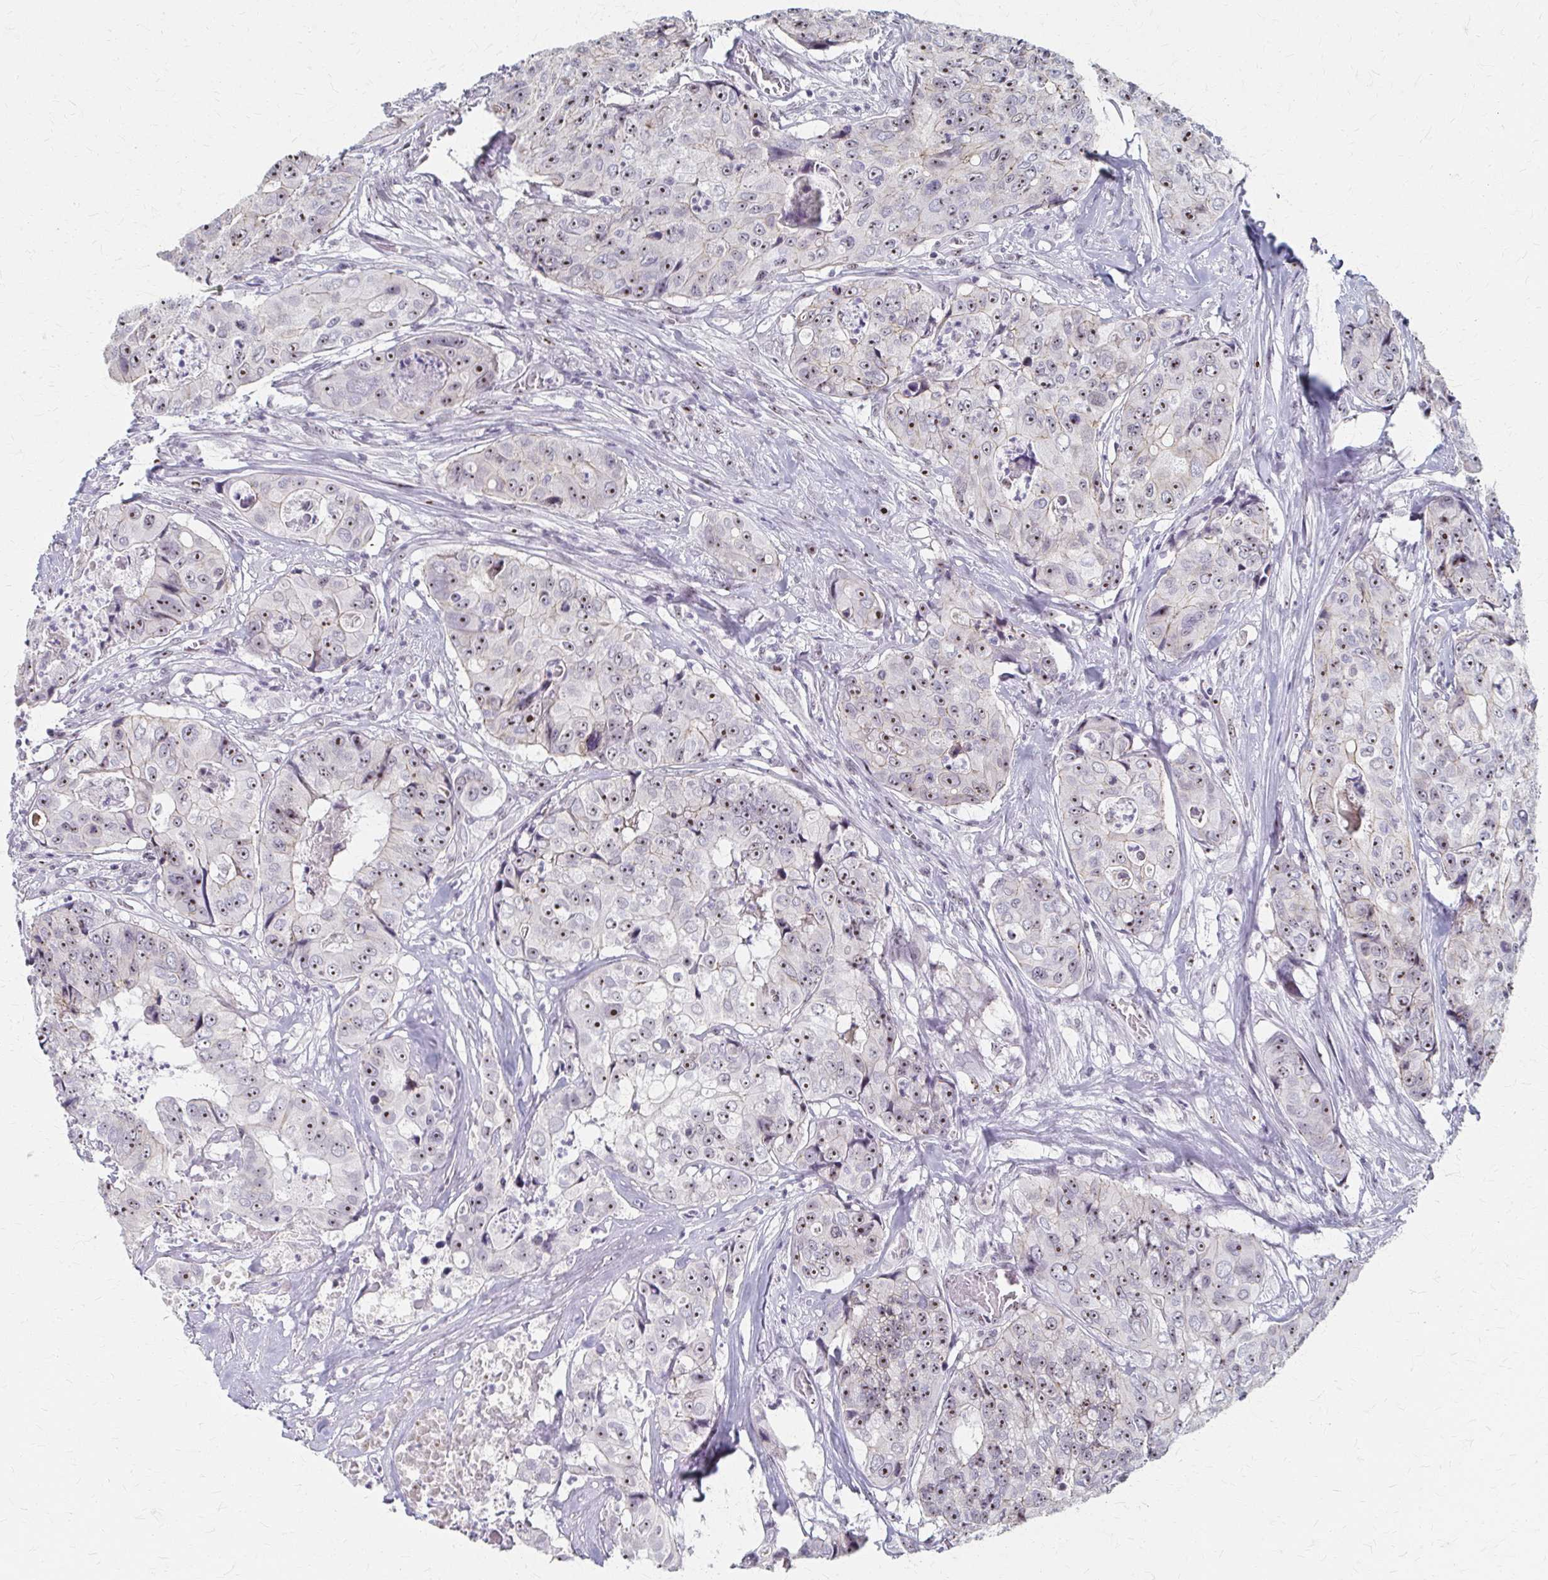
{"staining": {"intensity": "moderate", "quantity": "25%-75%", "location": "nuclear"}, "tissue": "colorectal cancer", "cell_type": "Tumor cells", "image_type": "cancer", "snomed": [{"axis": "morphology", "description": "Adenocarcinoma, NOS"}, {"axis": "topography", "description": "Rectum"}], "caption": "Immunohistochemical staining of human adenocarcinoma (colorectal) exhibits medium levels of moderate nuclear positivity in approximately 25%-75% of tumor cells.", "gene": "PES1", "patient": {"sex": "female", "age": 62}}